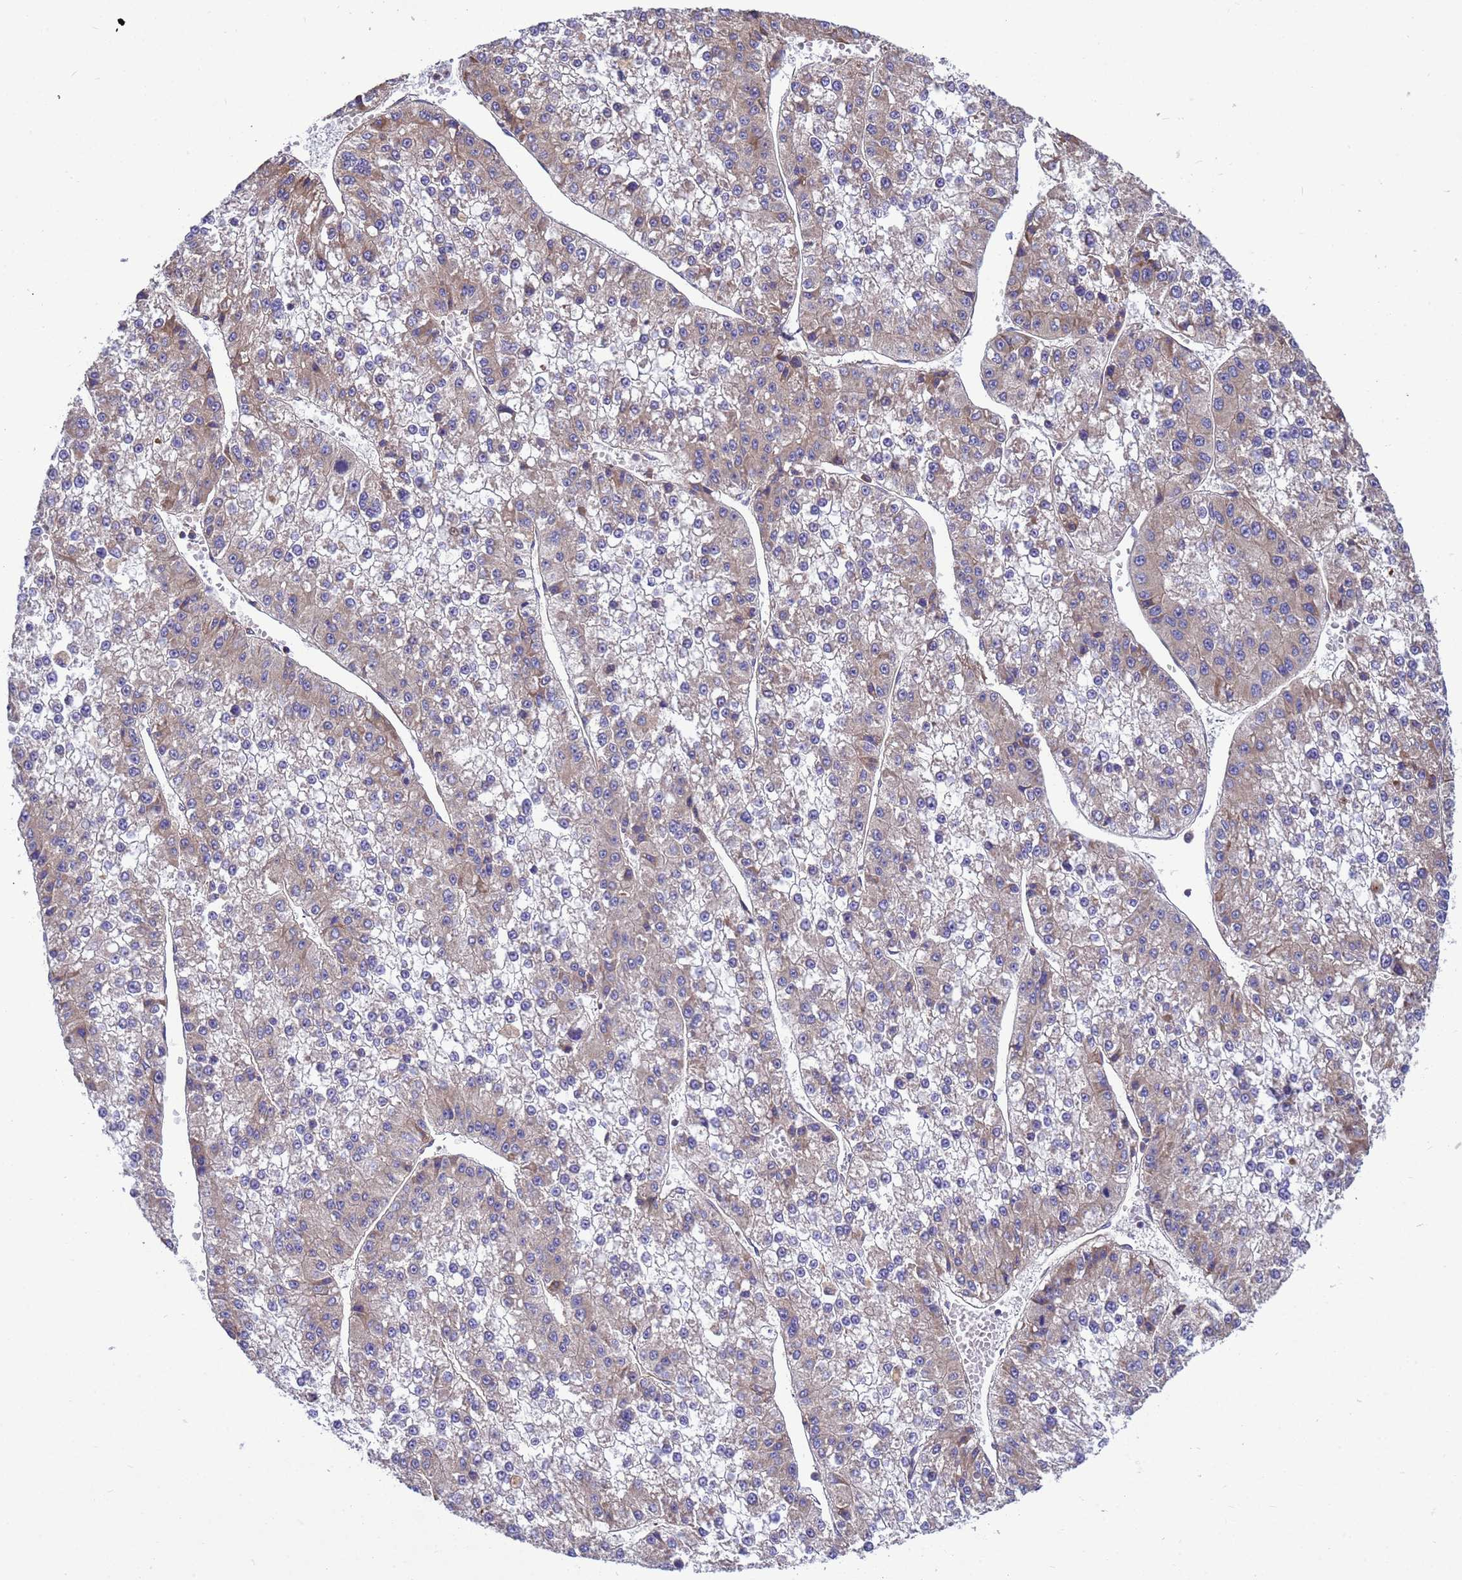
{"staining": {"intensity": "weak", "quantity": "25%-75%", "location": "cytoplasmic/membranous"}, "tissue": "liver cancer", "cell_type": "Tumor cells", "image_type": "cancer", "snomed": [{"axis": "morphology", "description": "Carcinoma, Hepatocellular, NOS"}, {"axis": "topography", "description": "Liver"}], "caption": "DAB (3,3'-diaminobenzidine) immunohistochemical staining of liver cancer (hepatocellular carcinoma) demonstrates weak cytoplasmic/membranous protein expression in approximately 25%-75% of tumor cells. (DAB = brown stain, brightfield microscopy at high magnification).", "gene": "BECN1", "patient": {"sex": "female", "age": 73}}